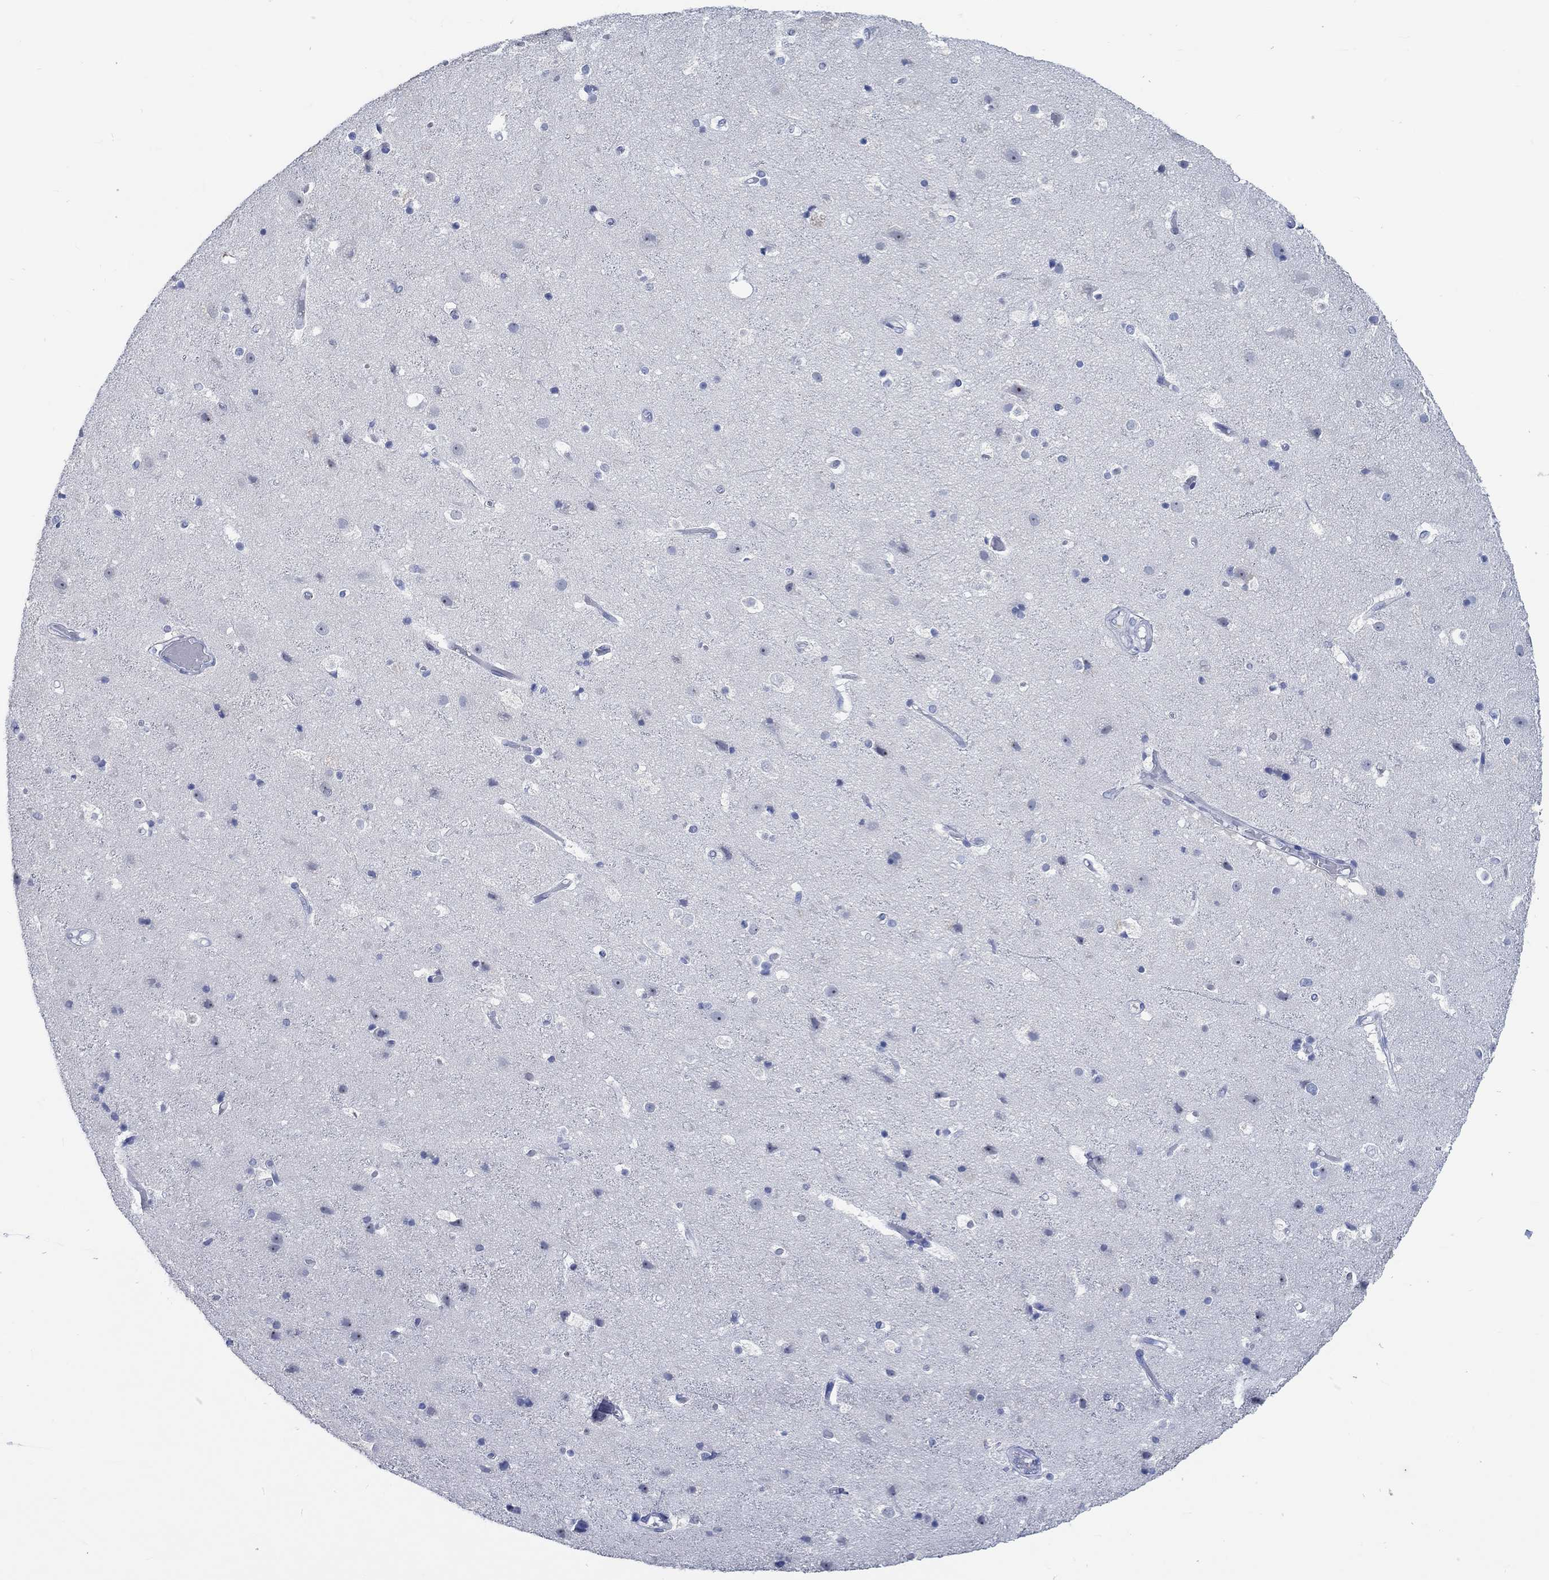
{"staining": {"intensity": "negative", "quantity": "none", "location": "none"}, "tissue": "cerebral cortex", "cell_type": "Endothelial cells", "image_type": "normal", "snomed": [{"axis": "morphology", "description": "Normal tissue, NOS"}, {"axis": "topography", "description": "Cerebral cortex"}], "caption": "This is an IHC photomicrograph of normal human cerebral cortex. There is no staining in endothelial cells.", "gene": "C4orf47", "patient": {"sex": "female", "age": 52}}